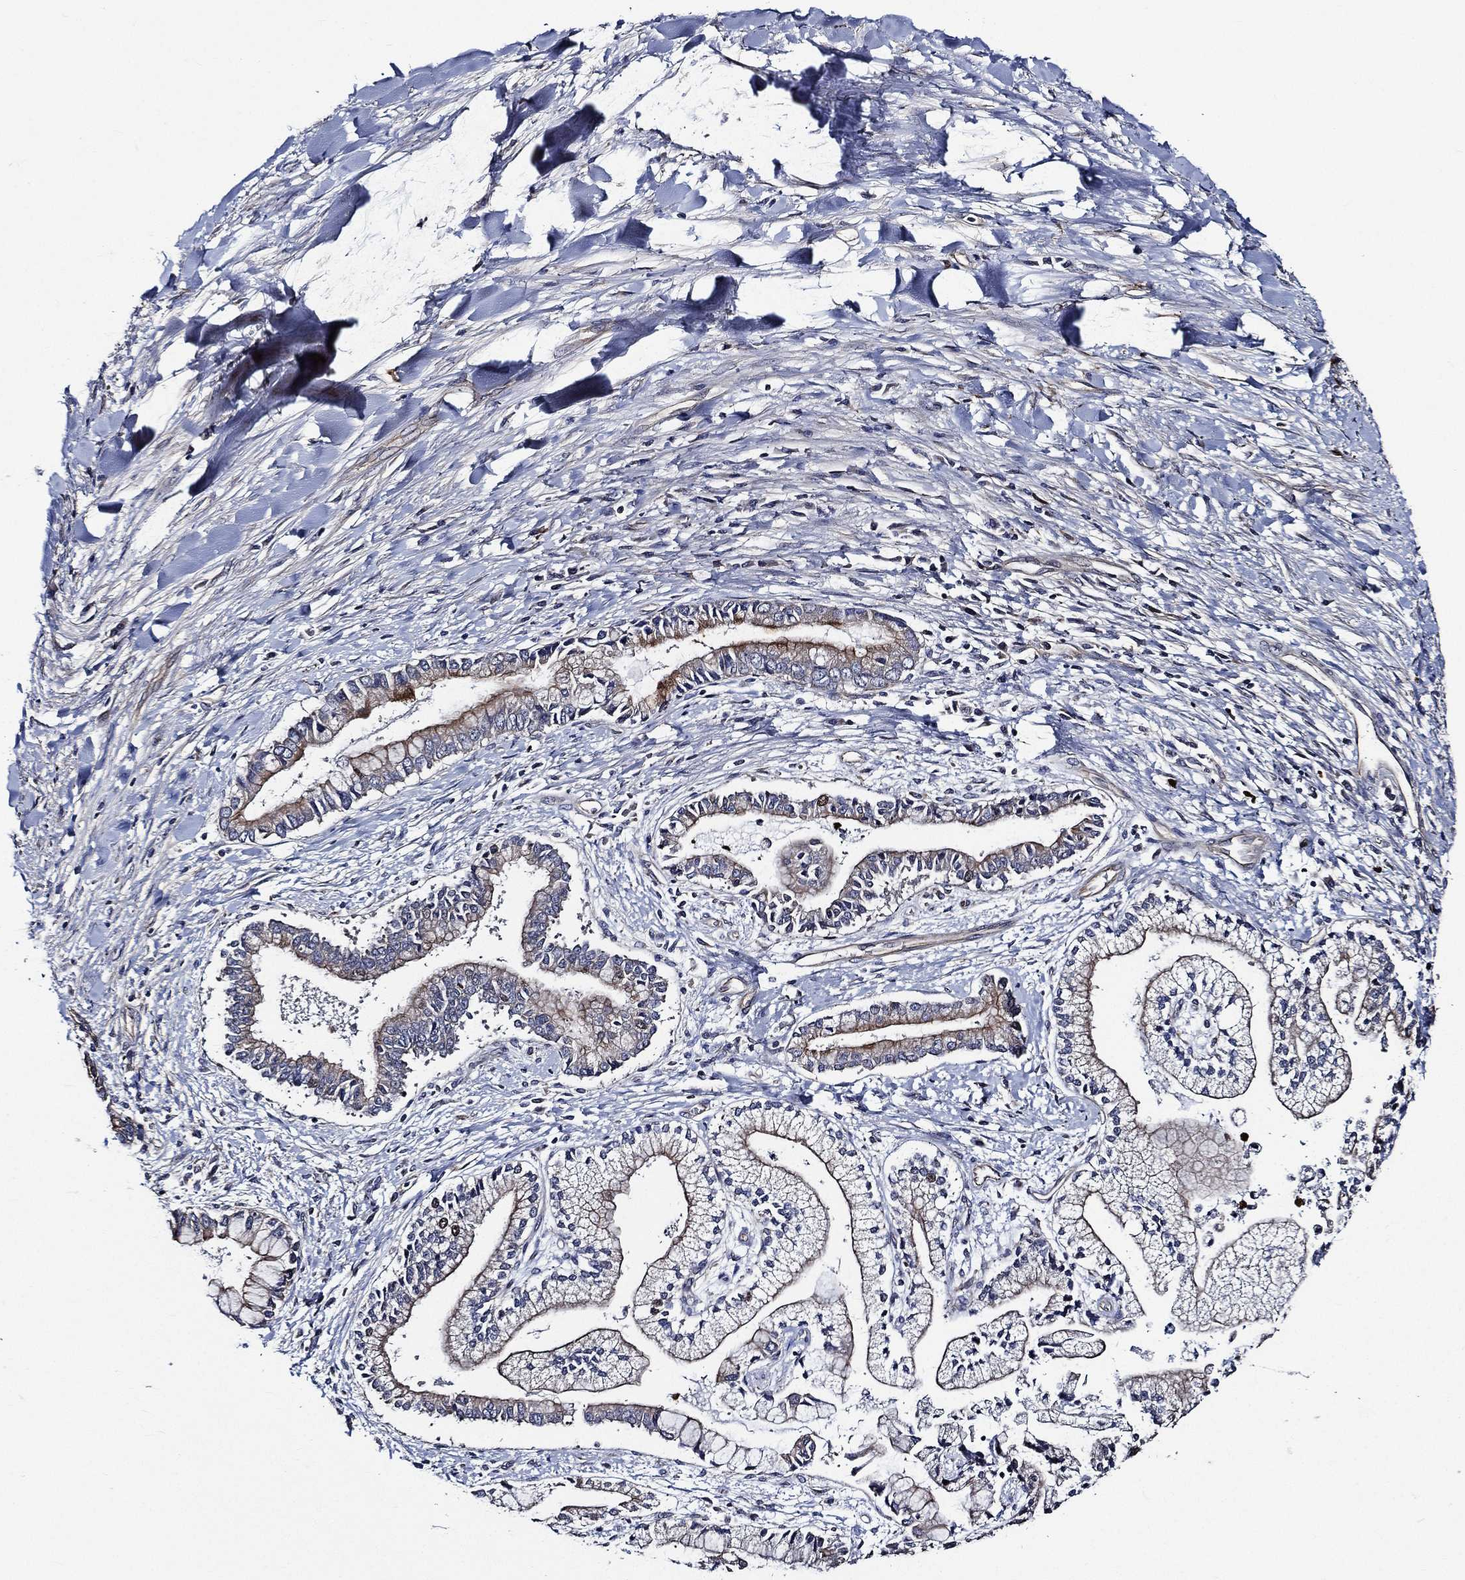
{"staining": {"intensity": "moderate", "quantity": "<25%", "location": "cytoplasmic/membranous"}, "tissue": "liver cancer", "cell_type": "Tumor cells", "image_type": "cancer", "snomed": [{"axis": "morphology", "description": "Cholangiocarcinoma"}, {"axis": "topography", "description": "Liver"}], "caption": "DAB (3,3'-diaminobenzidine) immunohistochemical staining of liver cholangiocarcinoma displays moderate cytoplasmic/membranous protein positivity in approximately <25% of tumor cells.", "gene": "KIF20B", "patient": {"sex": "male", "age": 50}}